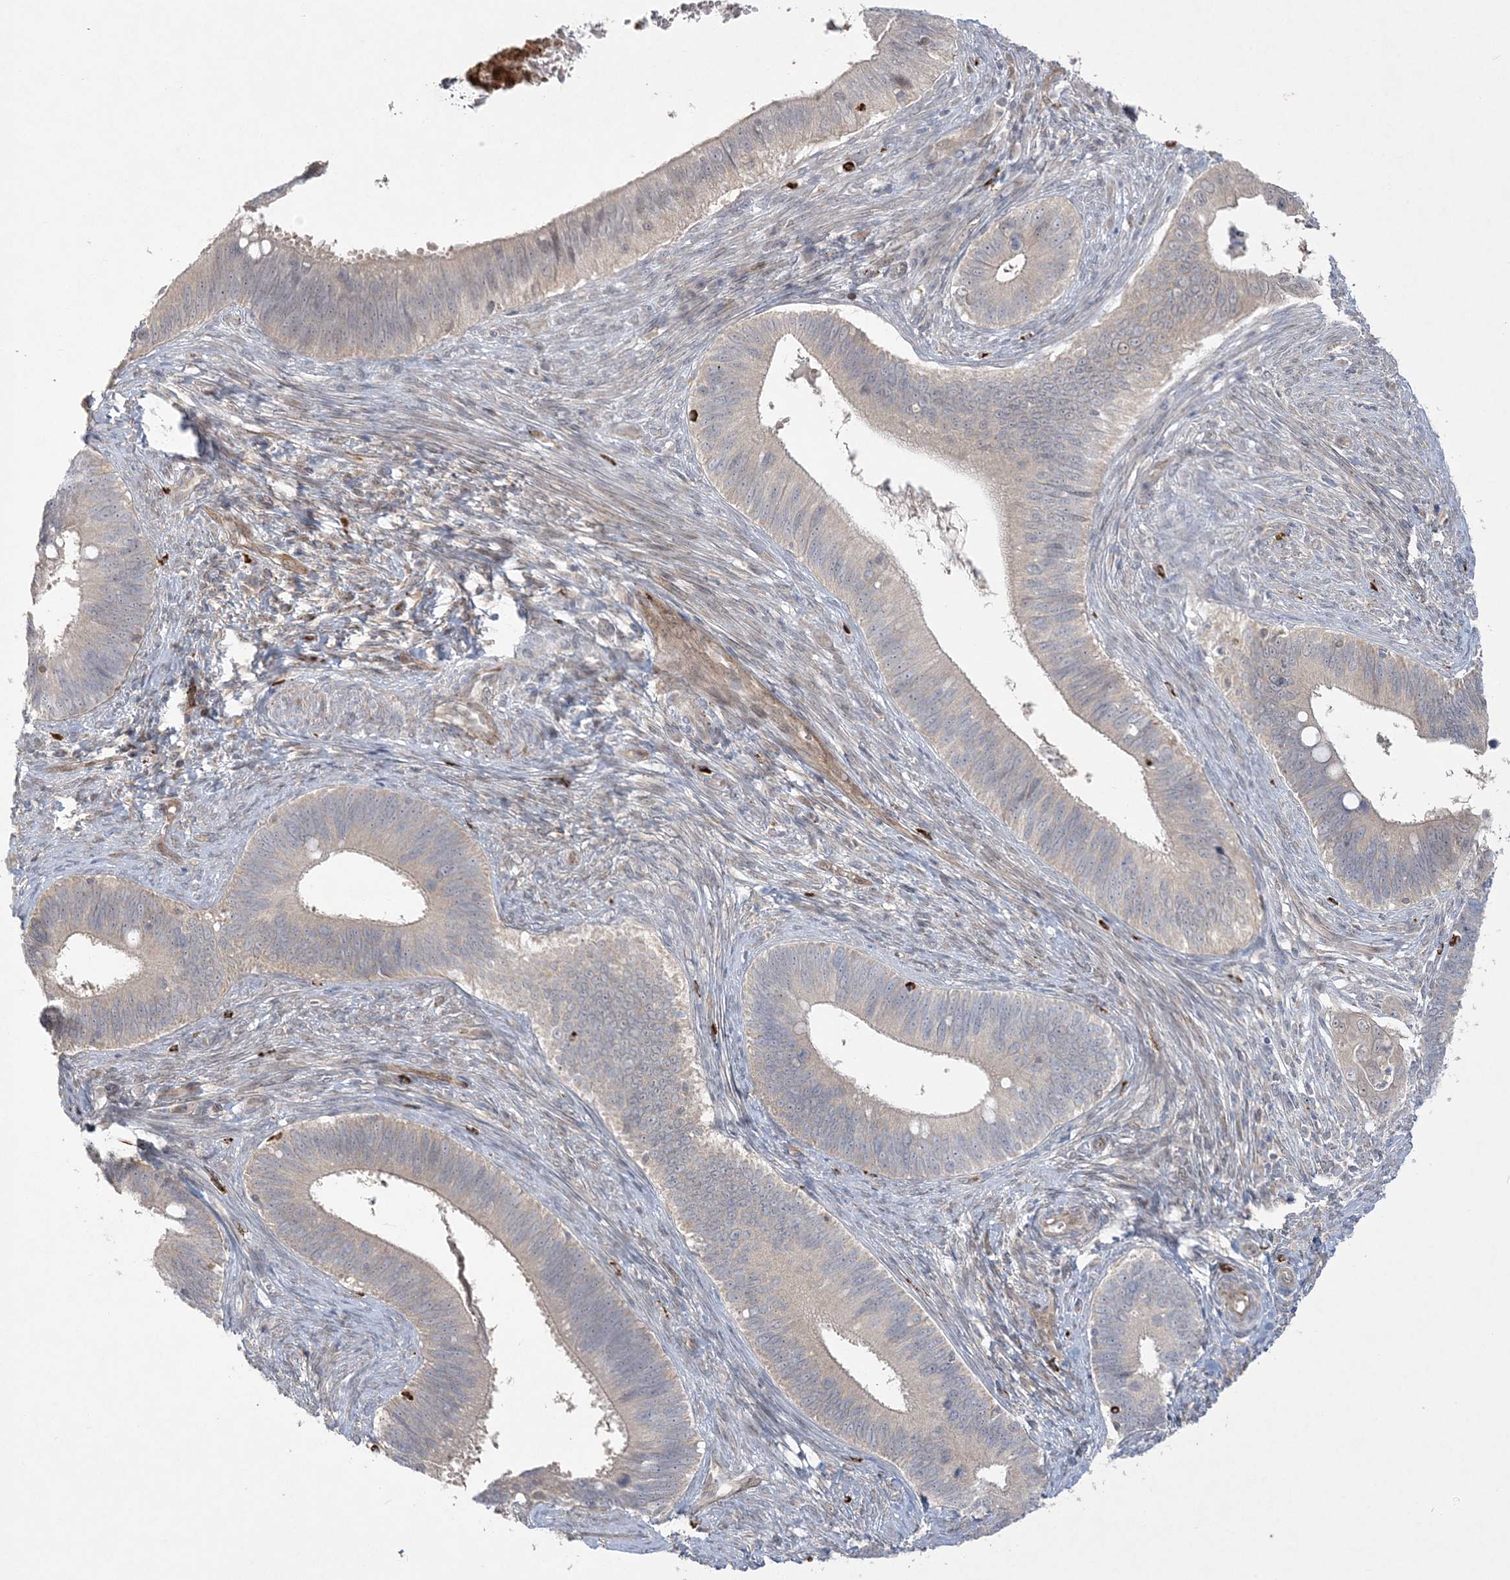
{"staining": {"intensity": "negative", "quantity": "none", "location": "none"}, "tissue": "cervical cancer", "cell_type": "Tumor cells", "image_type": "cancer", "snomed": [{"axis": "morphology", "description": "Adenocarcinoma, NOS"}, {"axis": "topography", "description": "Cervix"}], "caption": "Cervical adenocarcinoma was stained to show a protein in brown. There is no significant positivity in tumor cells.", "gene": "INPP1", "patient": {"sex": "female", "age": 42}}